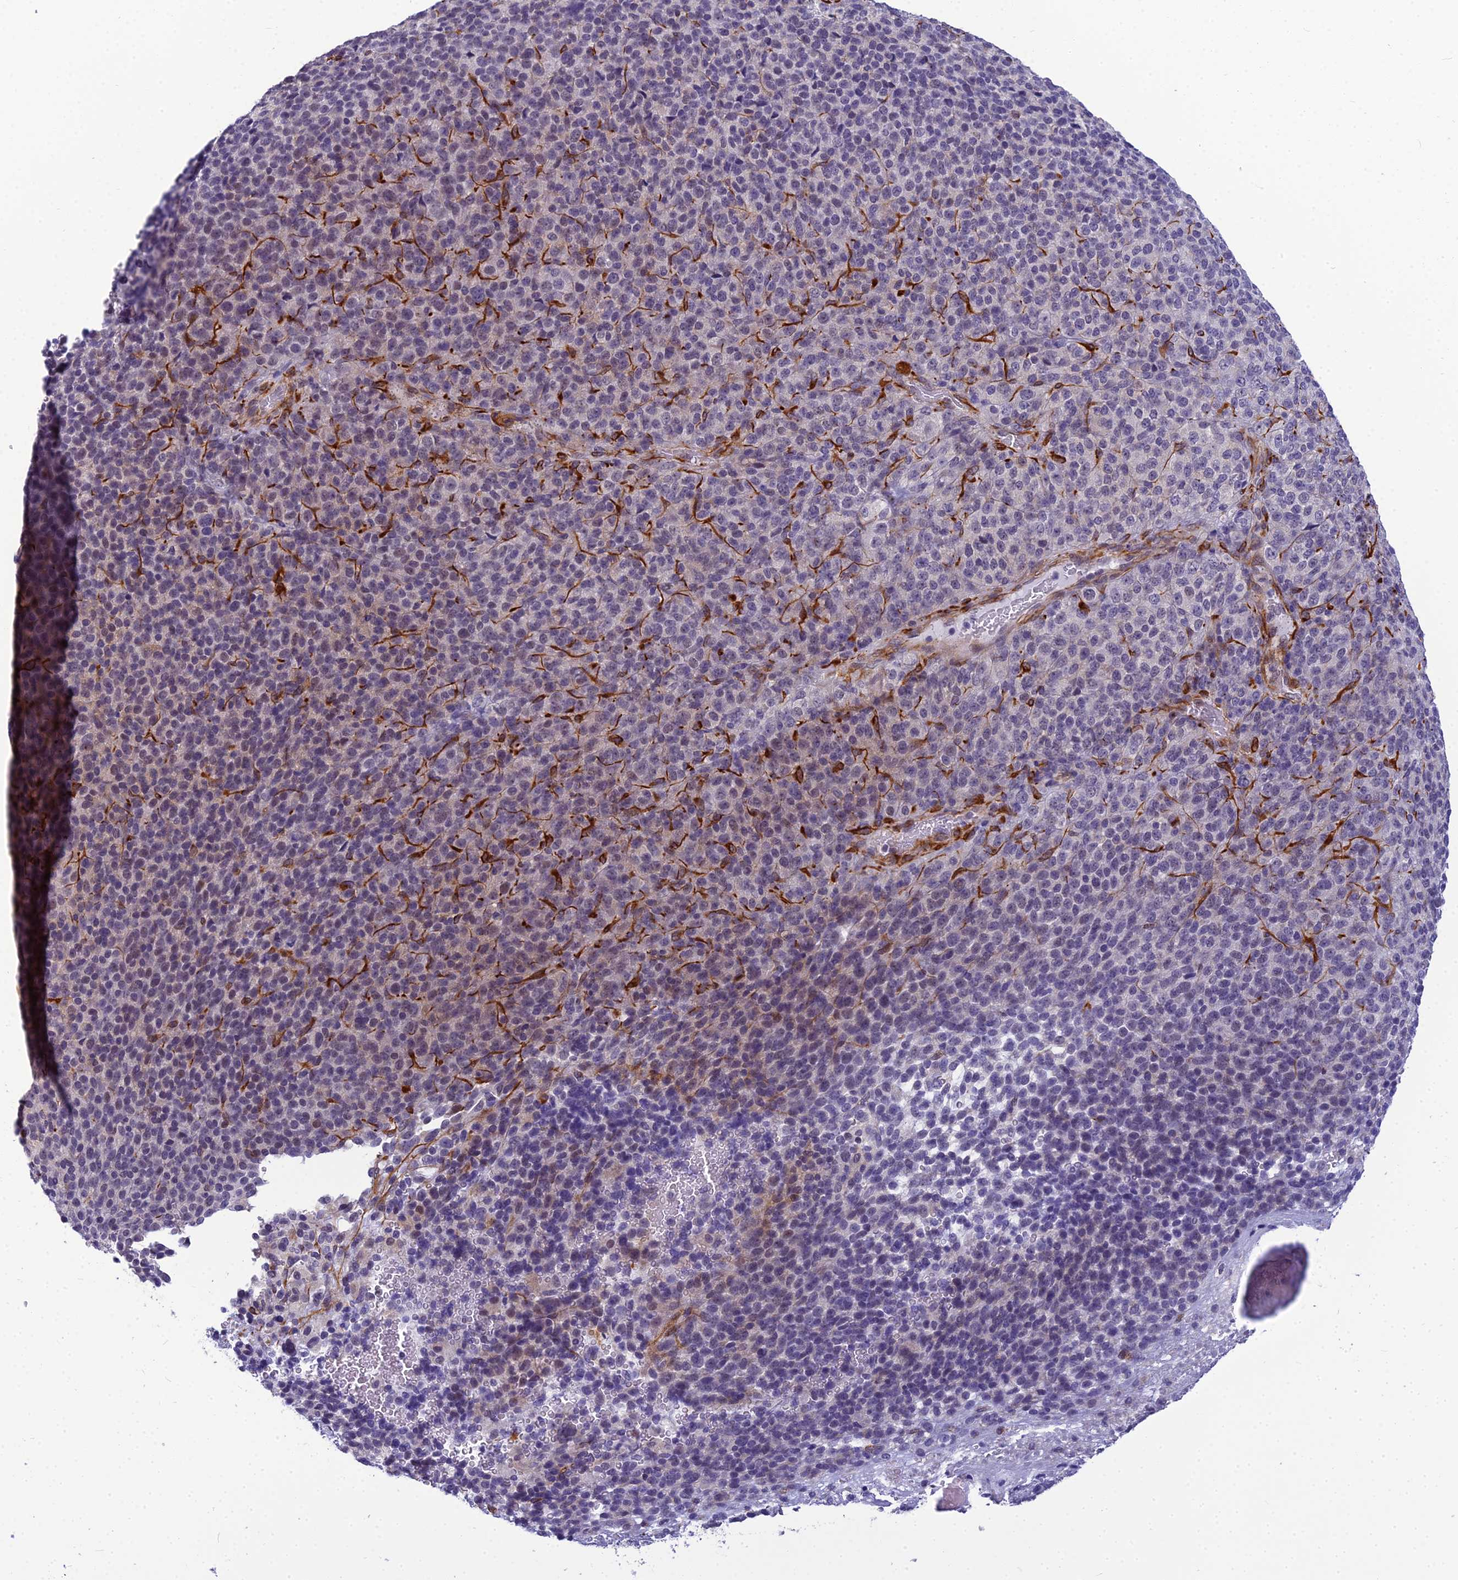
{"staining": {"intensity": "weak", "quantity": "<25%", "location": "nuclear"}, "tissue": "melanoma", "cell_type": "Tumor cells", "image_type": "cancer", "snomed": [{"axis": "morphology", "description": "Malignant melanoma, Metastatic site"}, {"axis": "topography", "description": "Brain"}], "caption": "Tumor cells are negative for brown protein staining in malignant melanoma (metastatic site). (DAB IHC, high magnification).", "gene": "RGL3", "patient": {"sex": "female", "age": 56}}